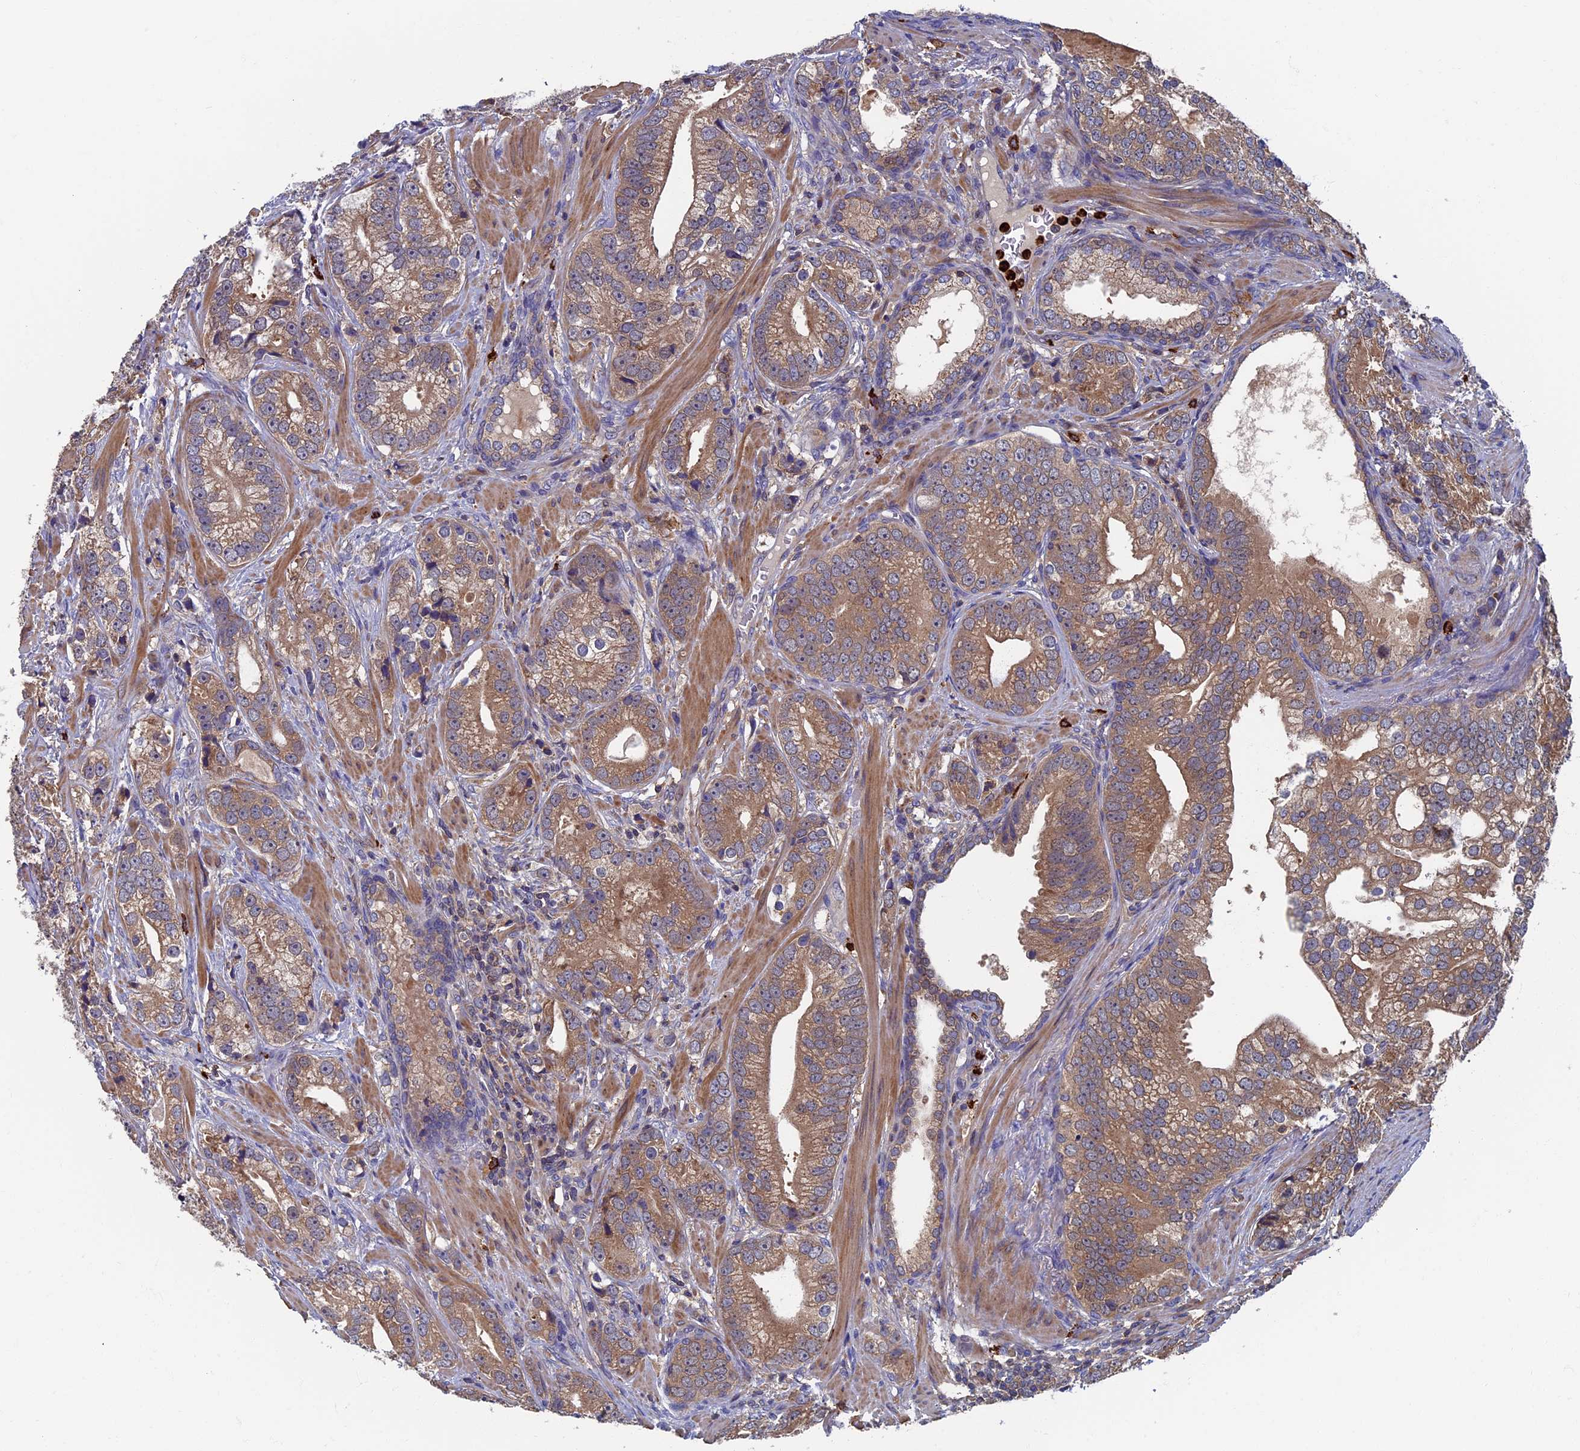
{"staining": {"intensity": "moderate", "quantity": ">75%", "location": "cytoplasmic/membranous"}, "tissue": "prostate cancer", "cell_type": "Tumor cells", "image_type": "cancer", "snomed": [{"axis": "morphology", "description": "Adenocarcinoma, High grade"}, {"axis": "topography", "description": "Prostate"}], "caption": "High-grade adenocarcinoma (prostate) stained for a protein shows moderate cytoplasmic/membranous positivity in tumor cells.", "gene": "TNK2", "patient": {"sex": "male", "age": 75}}